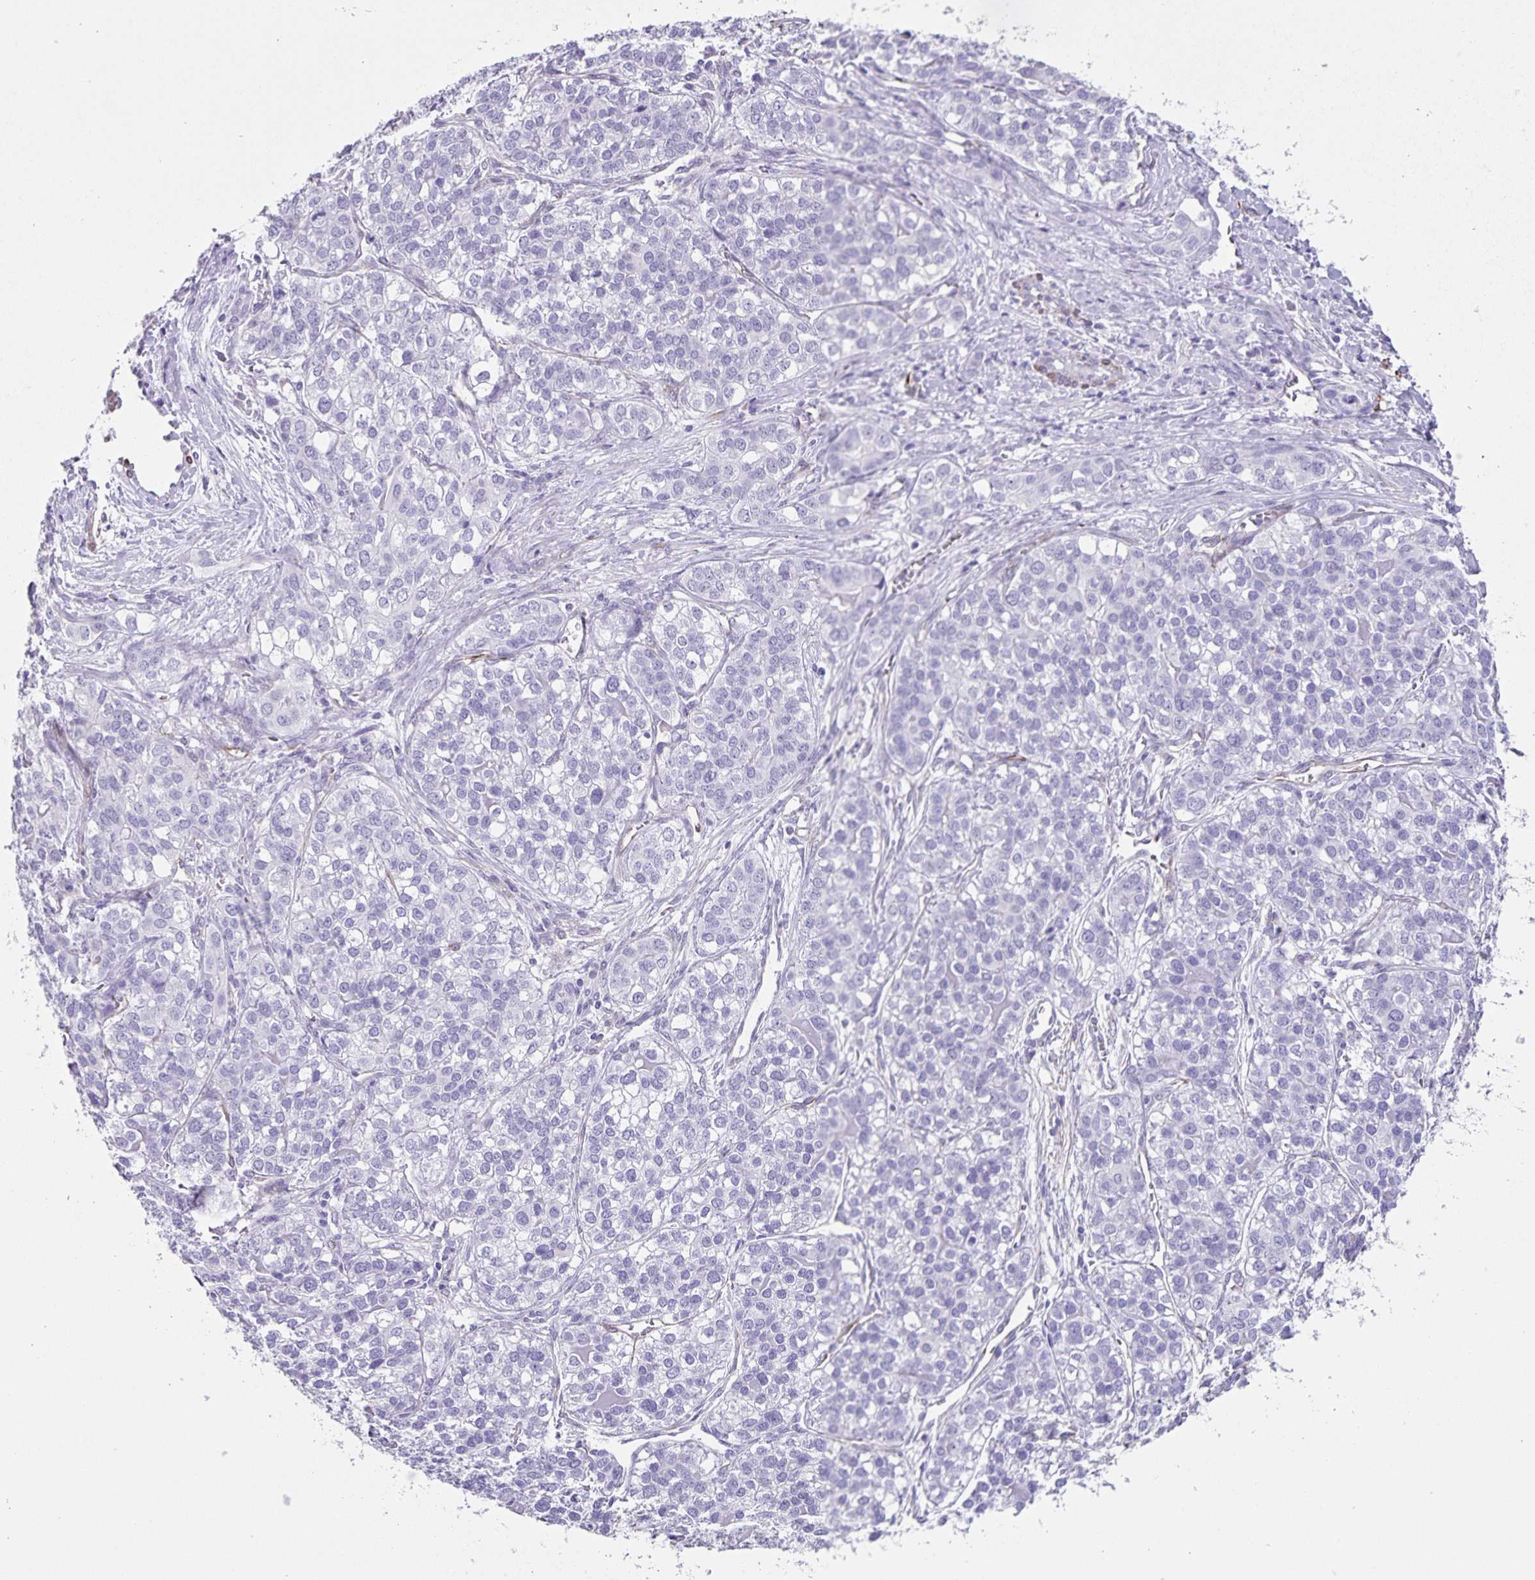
{"staining": {"intensity": "negative", "quantity": "none", "location": "none"}, "tissue": "liver cancer", "cell_type": "Tumor cells", "image_type": "cancer", "snomed": [{"axis": "morphology", "description": "Cholangiocarcinoma"}, {"axis": "topography", "description": "Liver"}], "caption": "High magnification brightfield microscopy of liver cancer stained with DAB (3,3'-diaminobenzidine) (brown) and counterstained with hematoxylin (blue): tumor cells show no significant staining. Brightfield microscopy of IHC stained with DAB (3,3'-diaminobenzidine) (brown) and hematoxylin (blue), captured at high magnification.", "gene": "SYNM", "patient": {"sex": "male", "age": 56}}